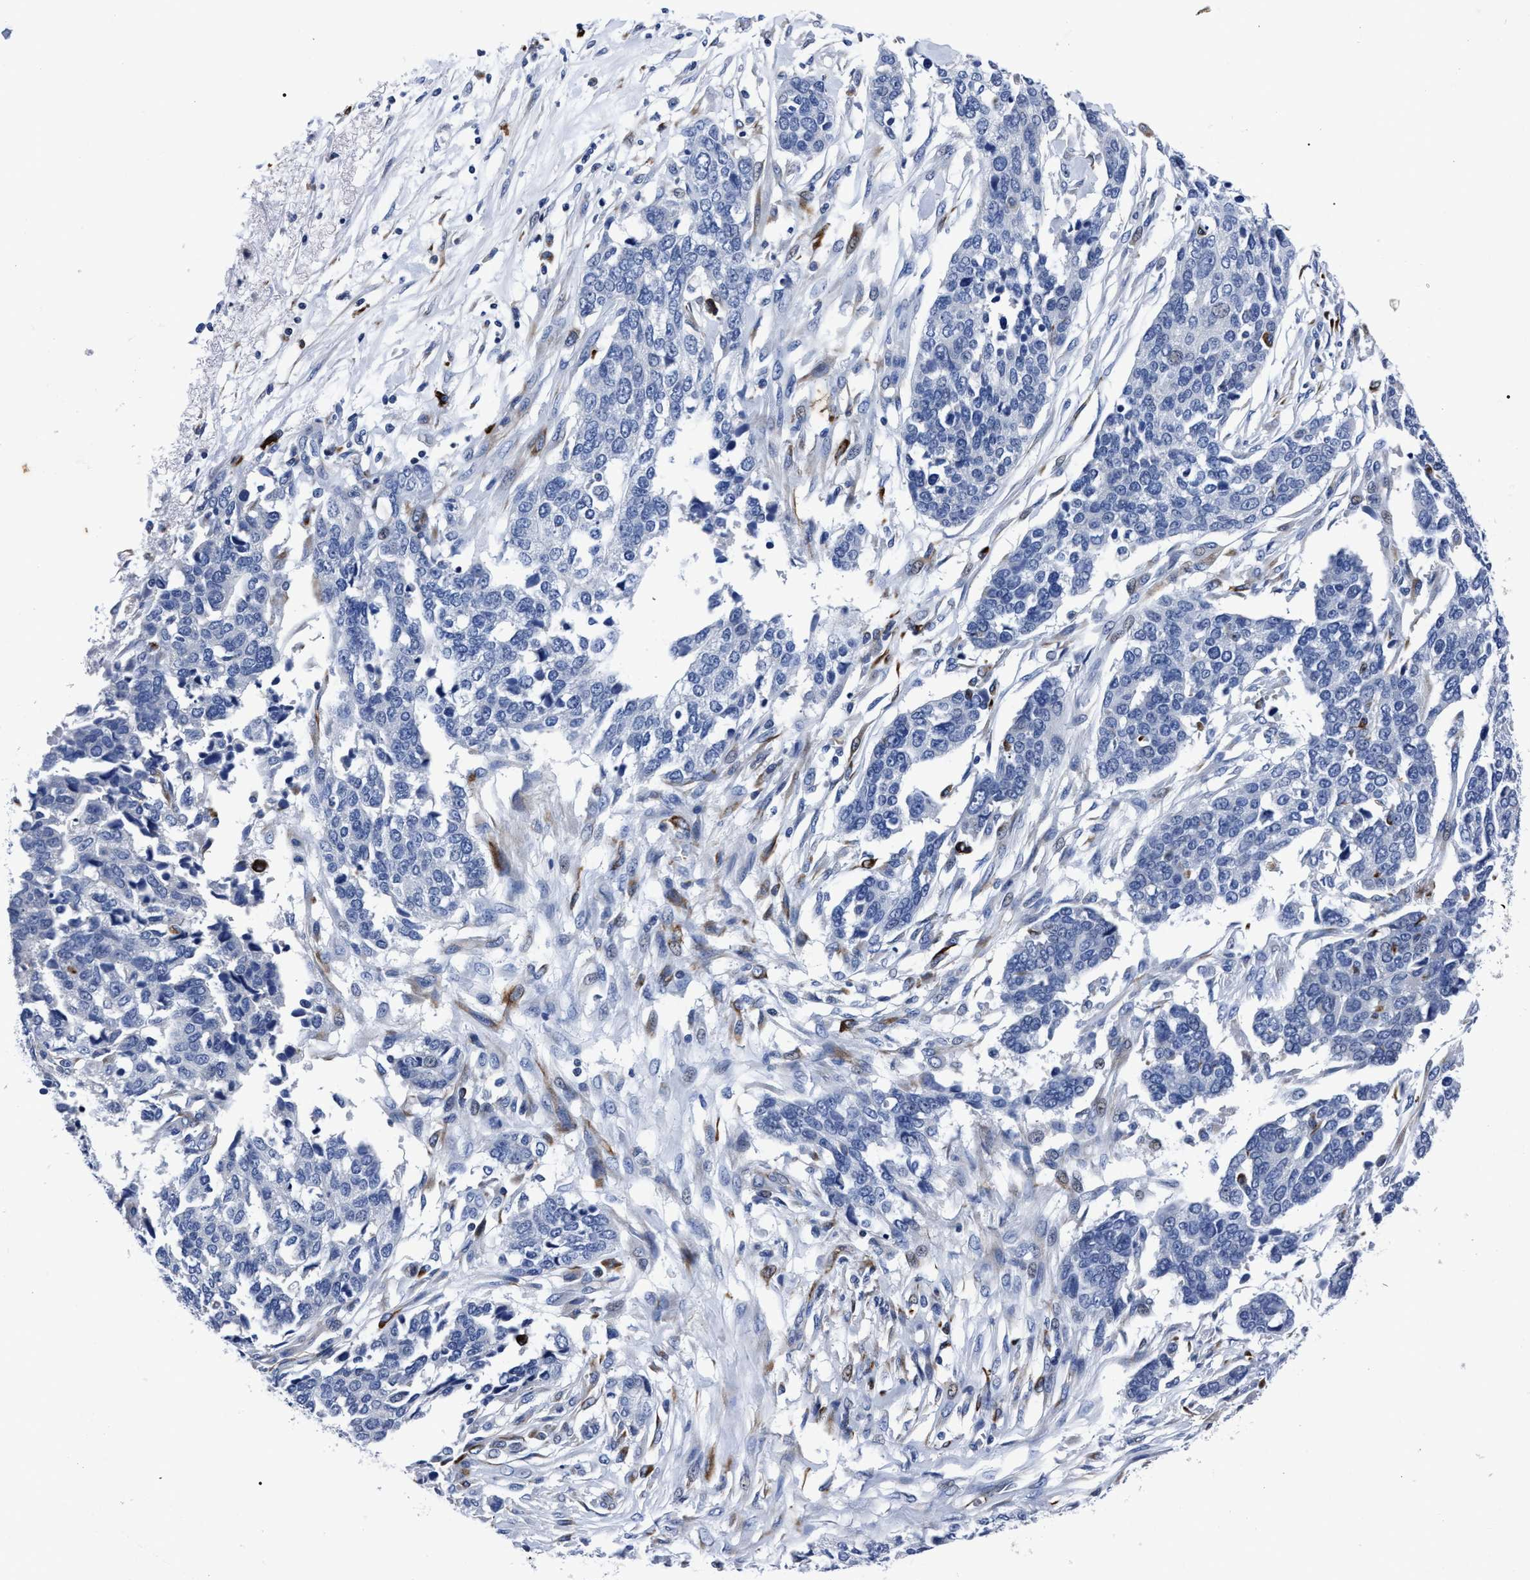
{"staining": {"intensity": "negative", "quantity": "none", "location": "none"}, "tissue": "ovarian cancer", "cell_type": "Tumor cells", "image_type": "cancer", "snomed": [{"axis": "morphology", "description": "Cystadenocarcinoma, serous, NOS"}, {"axis": "topography", "description": "Ovary"}], "caption": "Ovarian serous cystadenocarcinoma was stained to show a protein in brown. There is no significant expression in tumor cells. (Immunohistochemistry (ihc), brightfield microscopy, high magnification).", "gene": "OR10G3", "patient": {"sex": "female", "age": 44}}